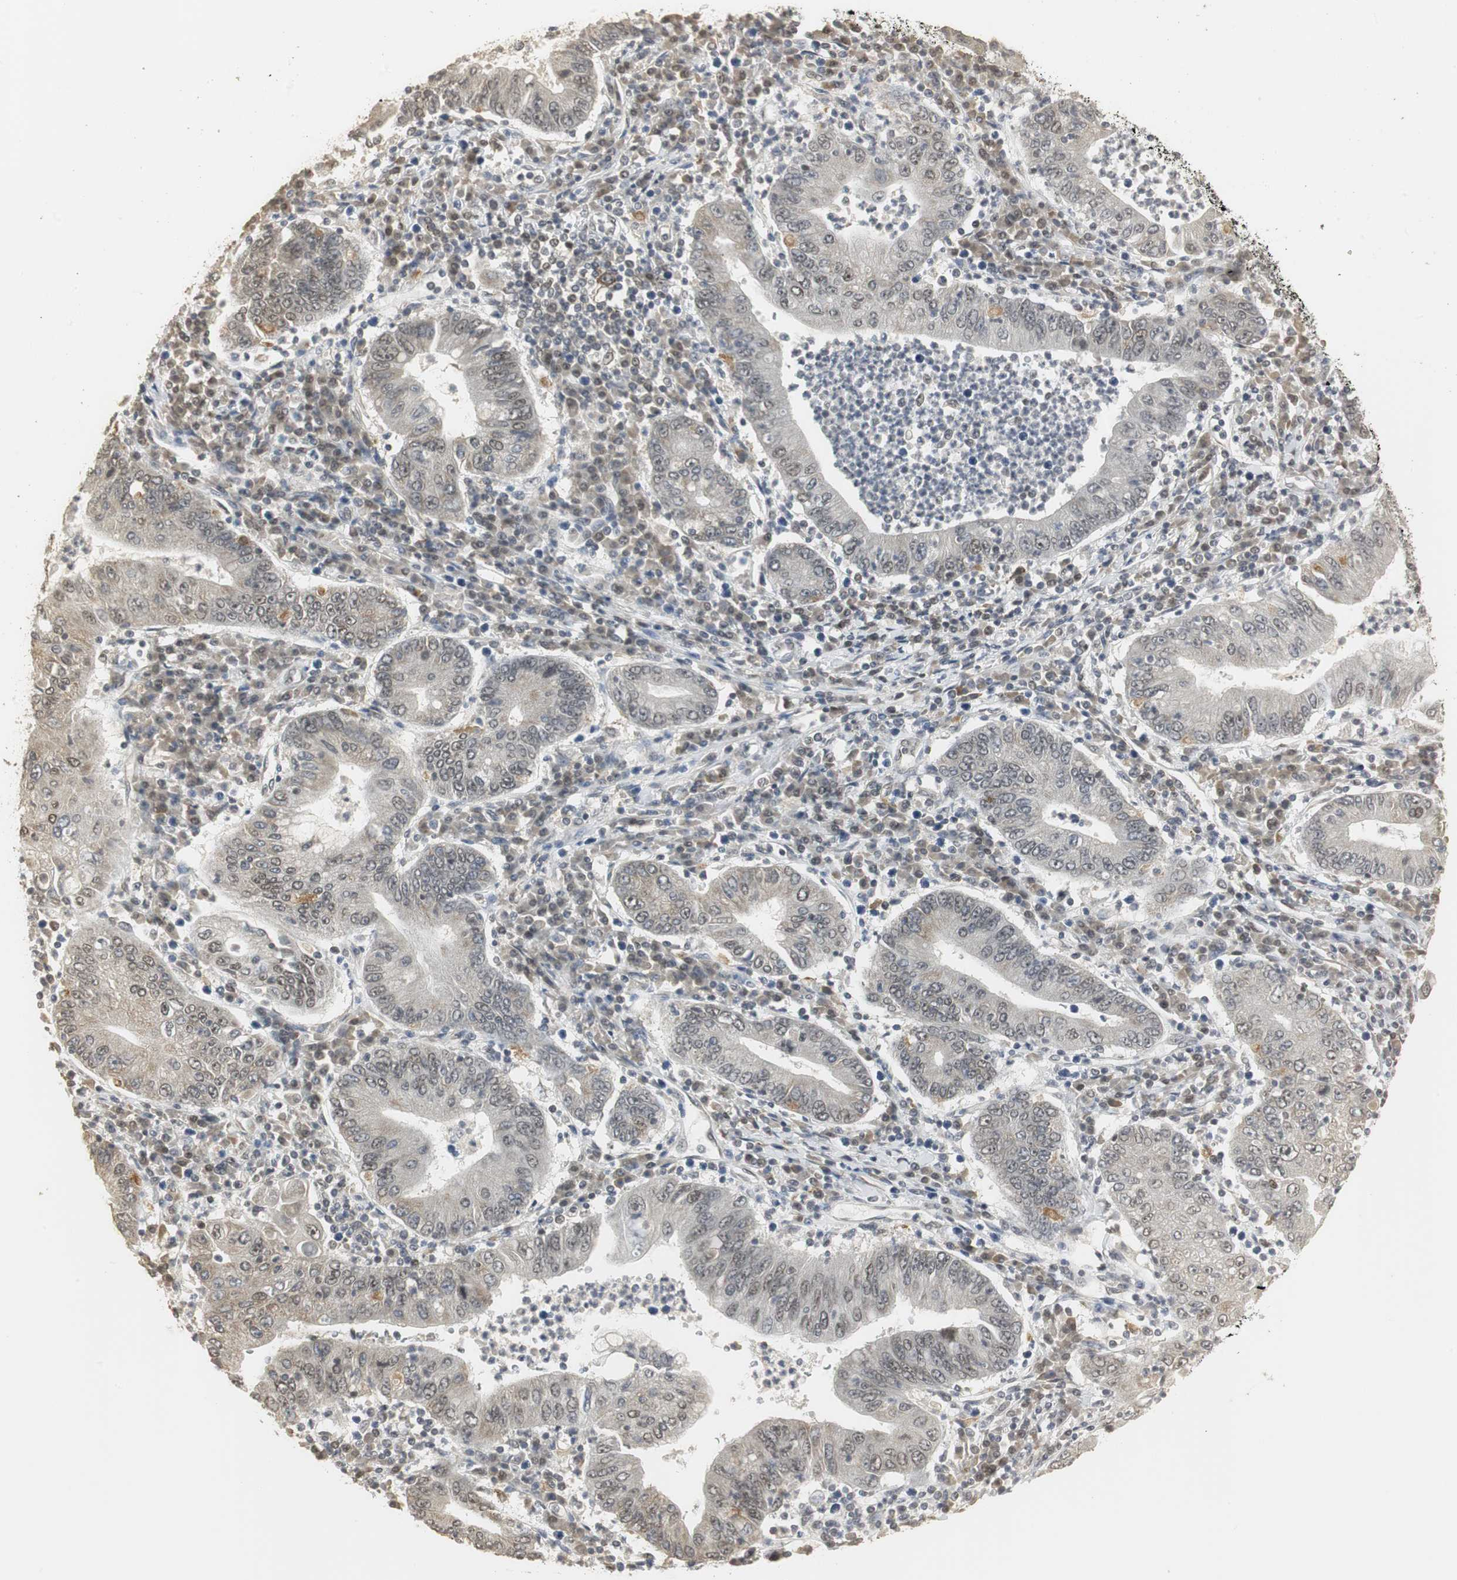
{"staining": {"intensity": "weak", "quantity": "<25%", "location": "nuclear"}, "tissue": "stomach cancer", "cell_type": "Tumor cells", "image_type": "cancer", "snomed": [{"axis": "morphology", "description": "Normal tissue, NOS"}, {"axis": "morphology", "description": "Adenocarcinoma, NOS"}, {"axis": "topography", "description": "Esophagus"}, {"axis": "topography", "description": "Stomach, upper"}, {"axis": "topography", "description": "Peripheral nerve tissue"}], "caption": "This micrograph is of stomach cancer (adenocarcinoma) stained with immunohistochemistry to label a protein in brown with the nuclei are counter-stained blue. There is no positivity in tumor cells.", "gene": "ELOA", "patient": {"sex": "male", "age": 62}}